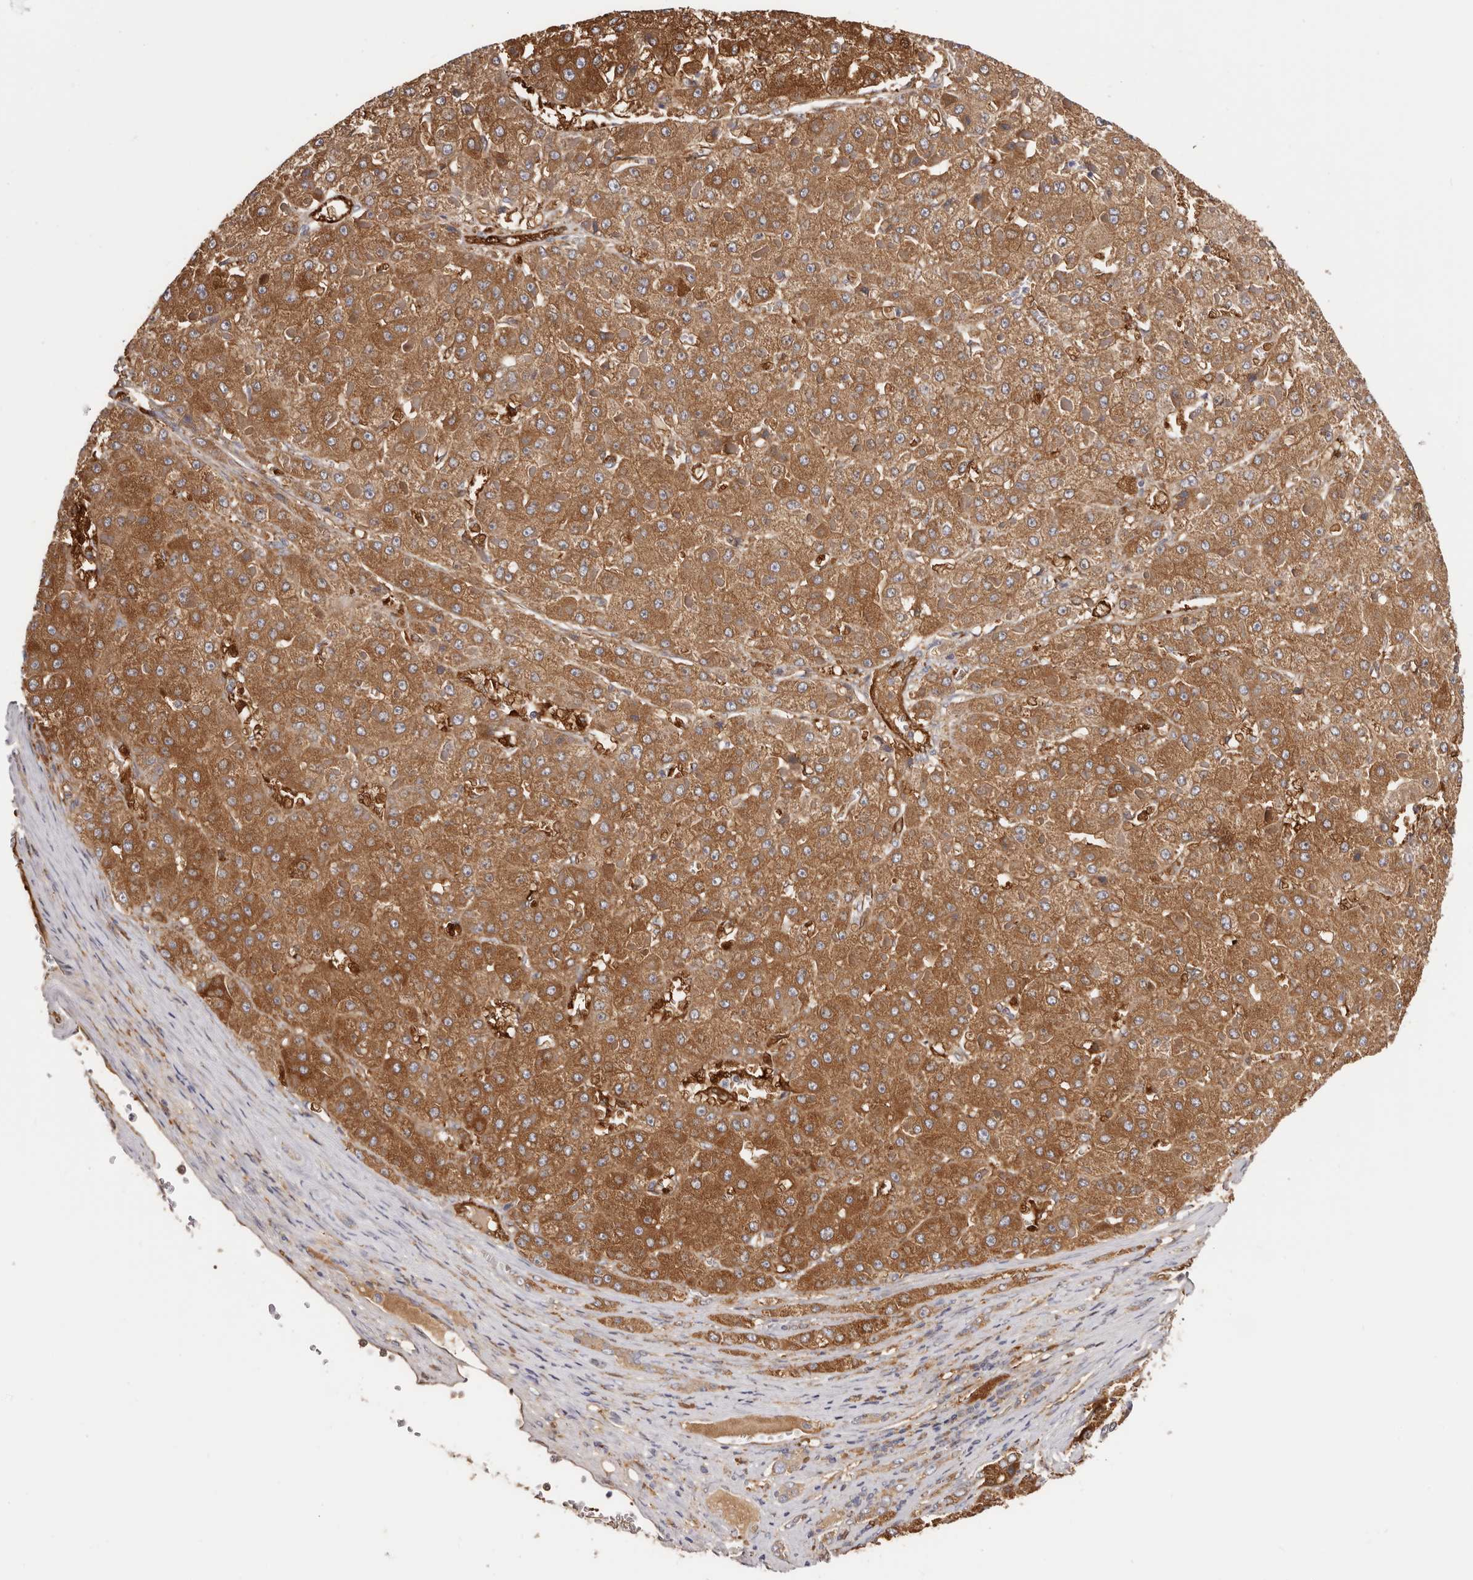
{"staining": {"intensity": "strong", "quantity": ">75%", "location": "cytoplasmic/membranous"}, "tissue": "liver cancer", "cell_type": "Tumor cells", "image_type": "cancer", "snomed": [{"axis": "morphology", "description": "Carcinoma, Hepatocellular, NOS"}, {"axis": "topography", "description": "Liver"}], "caption": "Strong cytoplasmic/membranous expression for a protein is present in approximately >75% of tumor cells of liver cancer using immunohistochemistry.", "gene": "LAP3", "patient": {"sex": "female", "age": 73}}